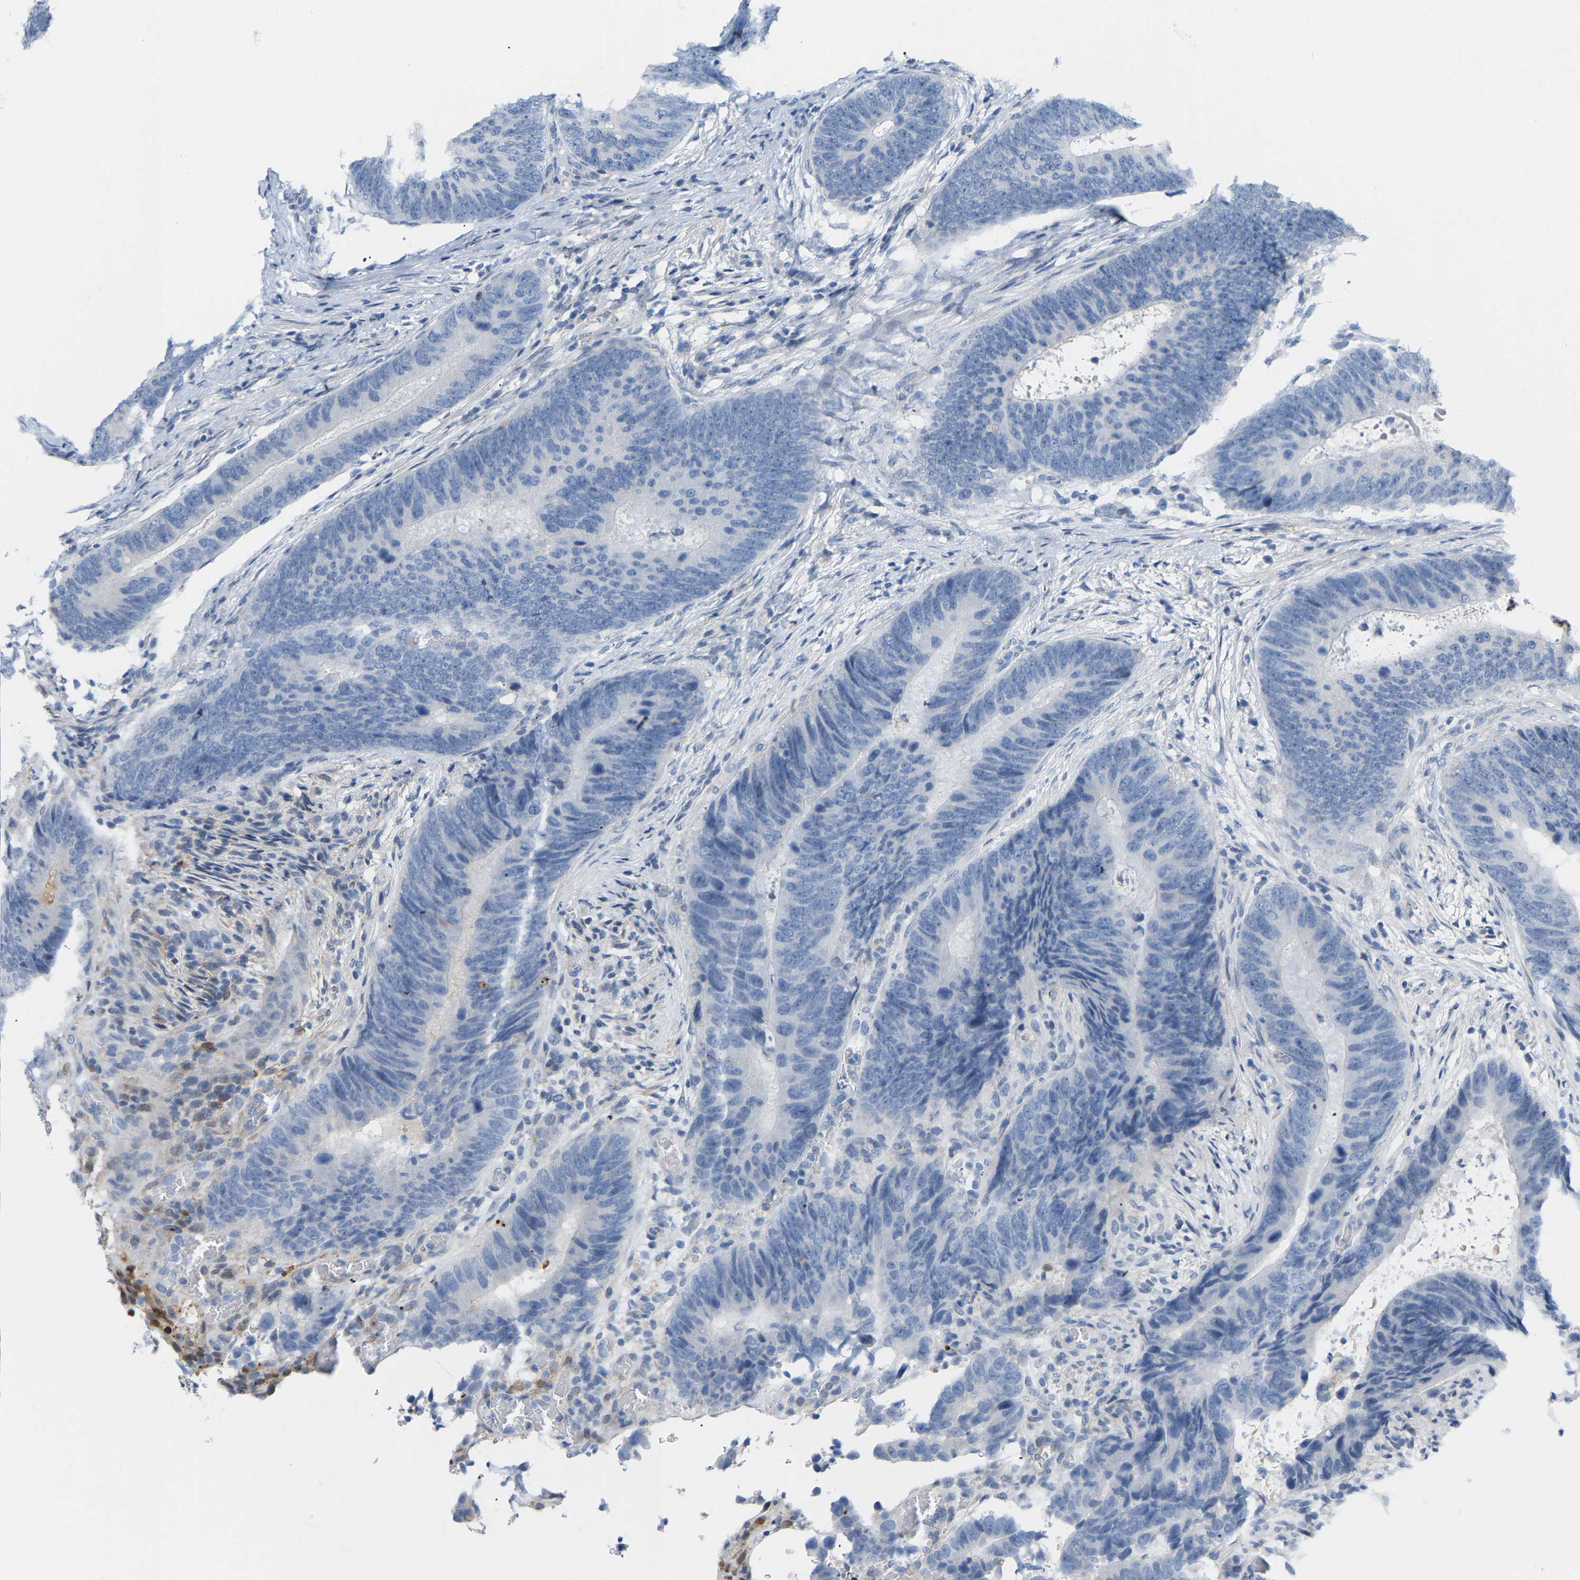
{"staining": {"intensity": "negative", "quantity": "none", "location": "none"}, "tissue": "colorectal cancer", "cell_type": "Tumor cells", "image_type": "cancer", "snomed": [{"axis": "morphology", "description": "Adenocarcinoma, NOS"}, {"axis": "topography", "description": "Colon"}], "caption": "The micrograph exhibits no staining of tumor cells in adenocarcinoma (colorectal). The staining was performed using DAB to visualize the protein expression in brown, while the nuclei were stained in blue with hematoxylin (Magnification: 20x).", "gene": "ABTB2", "patient": {"sex": "male", "age": 56}}